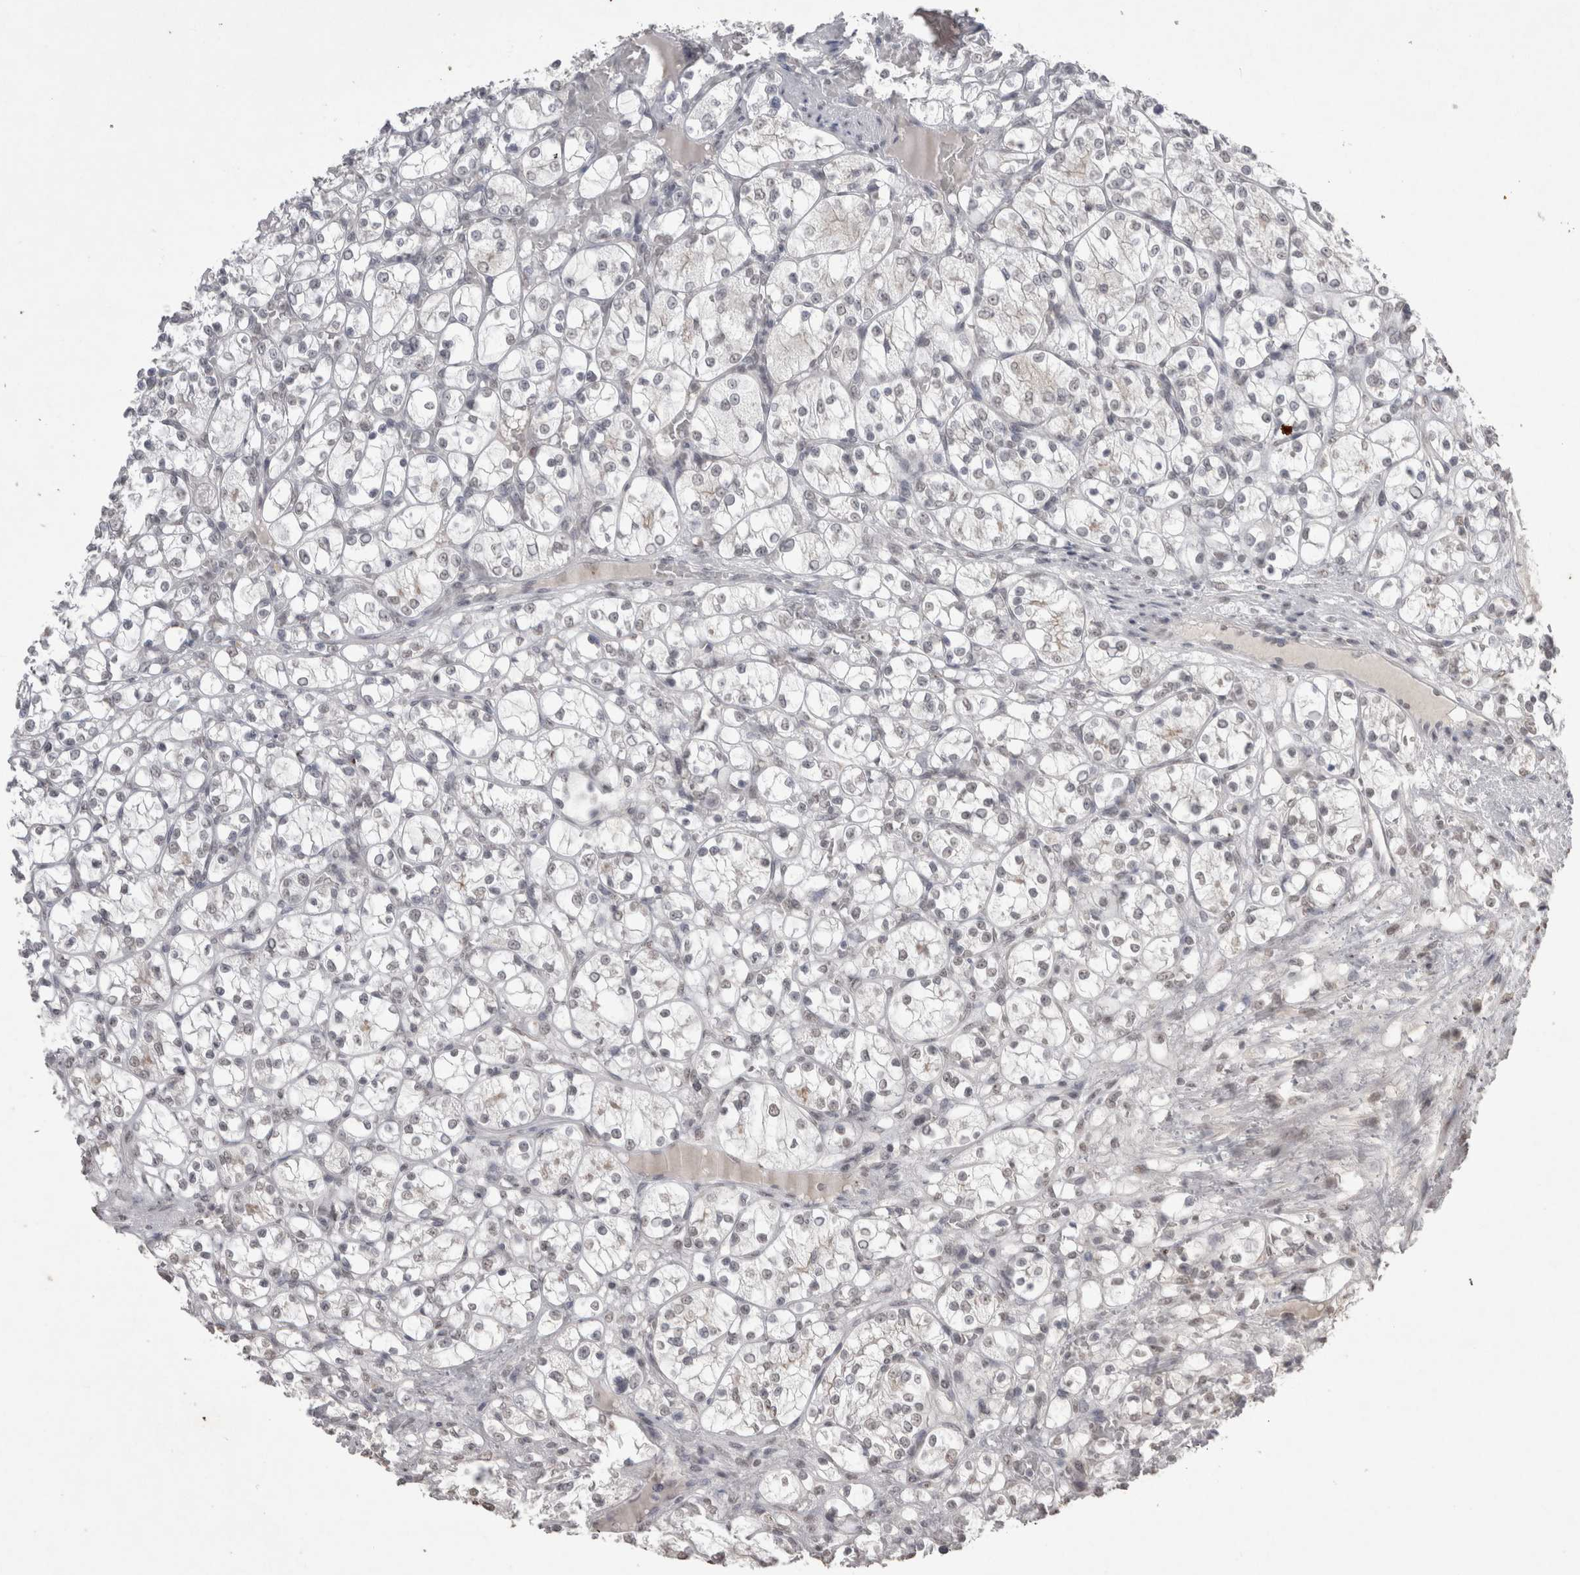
{"staining": {"intensity": "weak", "quantity": "<25%", "location": "nuclear"}, "tissue": "renal cancer", "cell_type": "Tumor cells", "image_type": "cancer", "snomed": [{"axis": "morphology", "description": "Adenocarcinoma, NOS"}, {"axis": "topography", "description": "Kidney"}], "caption": "Immunohistochemical staining of human adenocarcinoma (renal) demonstrates no significant positivity in tumor cells.", "gene": "DDX4", "patient": {"sex": "female", "age": 69}}